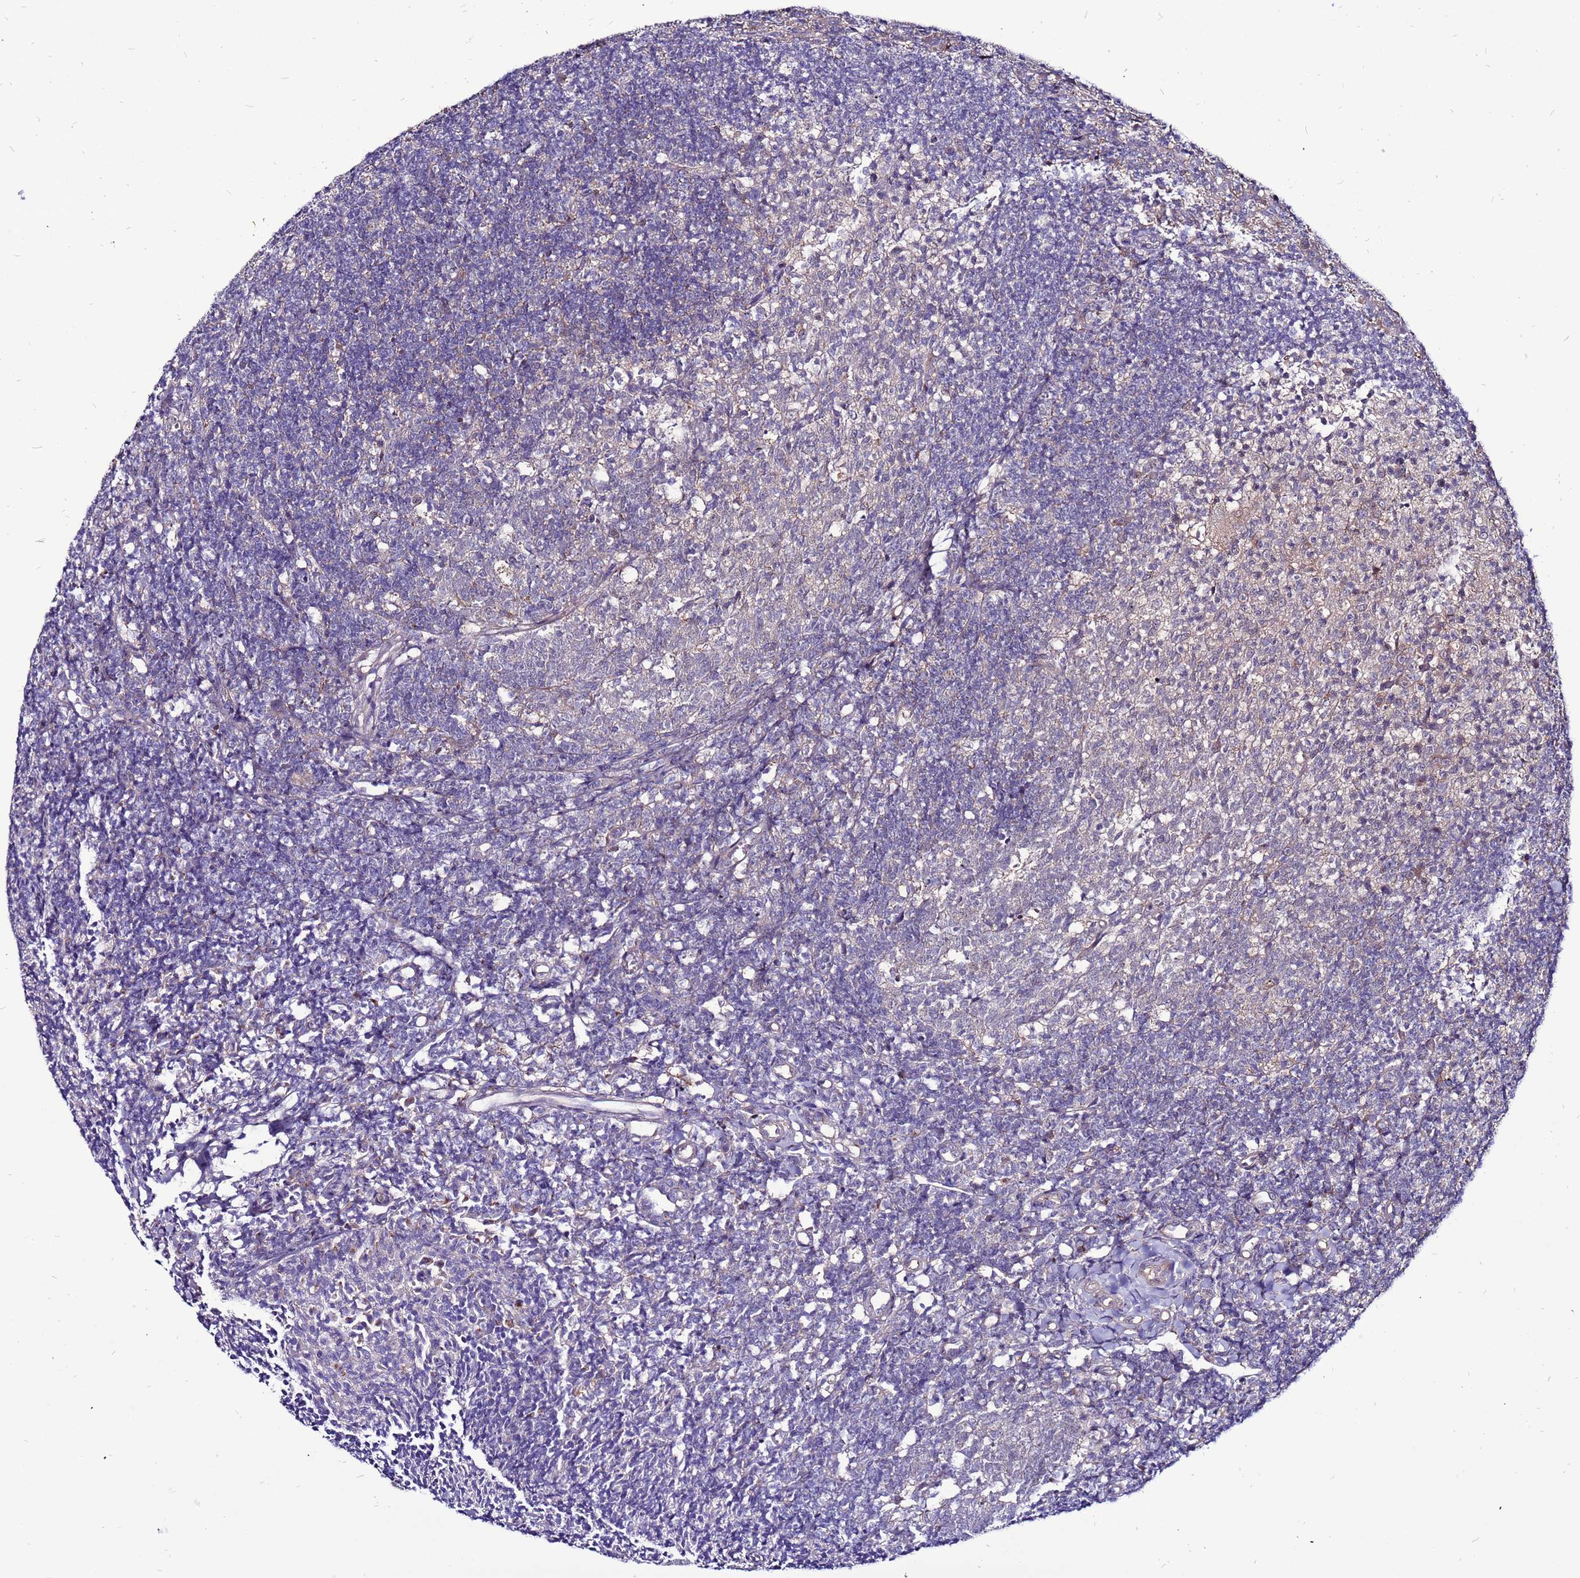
{"staining": {"intensity": "weak", "quantity": "<25%", "location": "cytoplasmic/membranous"}, "tissue": "tonsil", "cell_type": "Germinal center cells", "image_type": "normal", "snomed": [{"axis": "morphology", "description": "Normal tissue, NOS"}, {"axis": "topography", "description": "Tonsil"}], "caption": "Immunohistochemistry (IHC) photomicrograph of benign tonsil stained for a protein (brown), which reveals no expression in germinal center cells. (DAB IHC visualized using brightfield microscopy, high magnification).", "gene": "GPN3", "patient": {"sex": "female", "age": 10}}